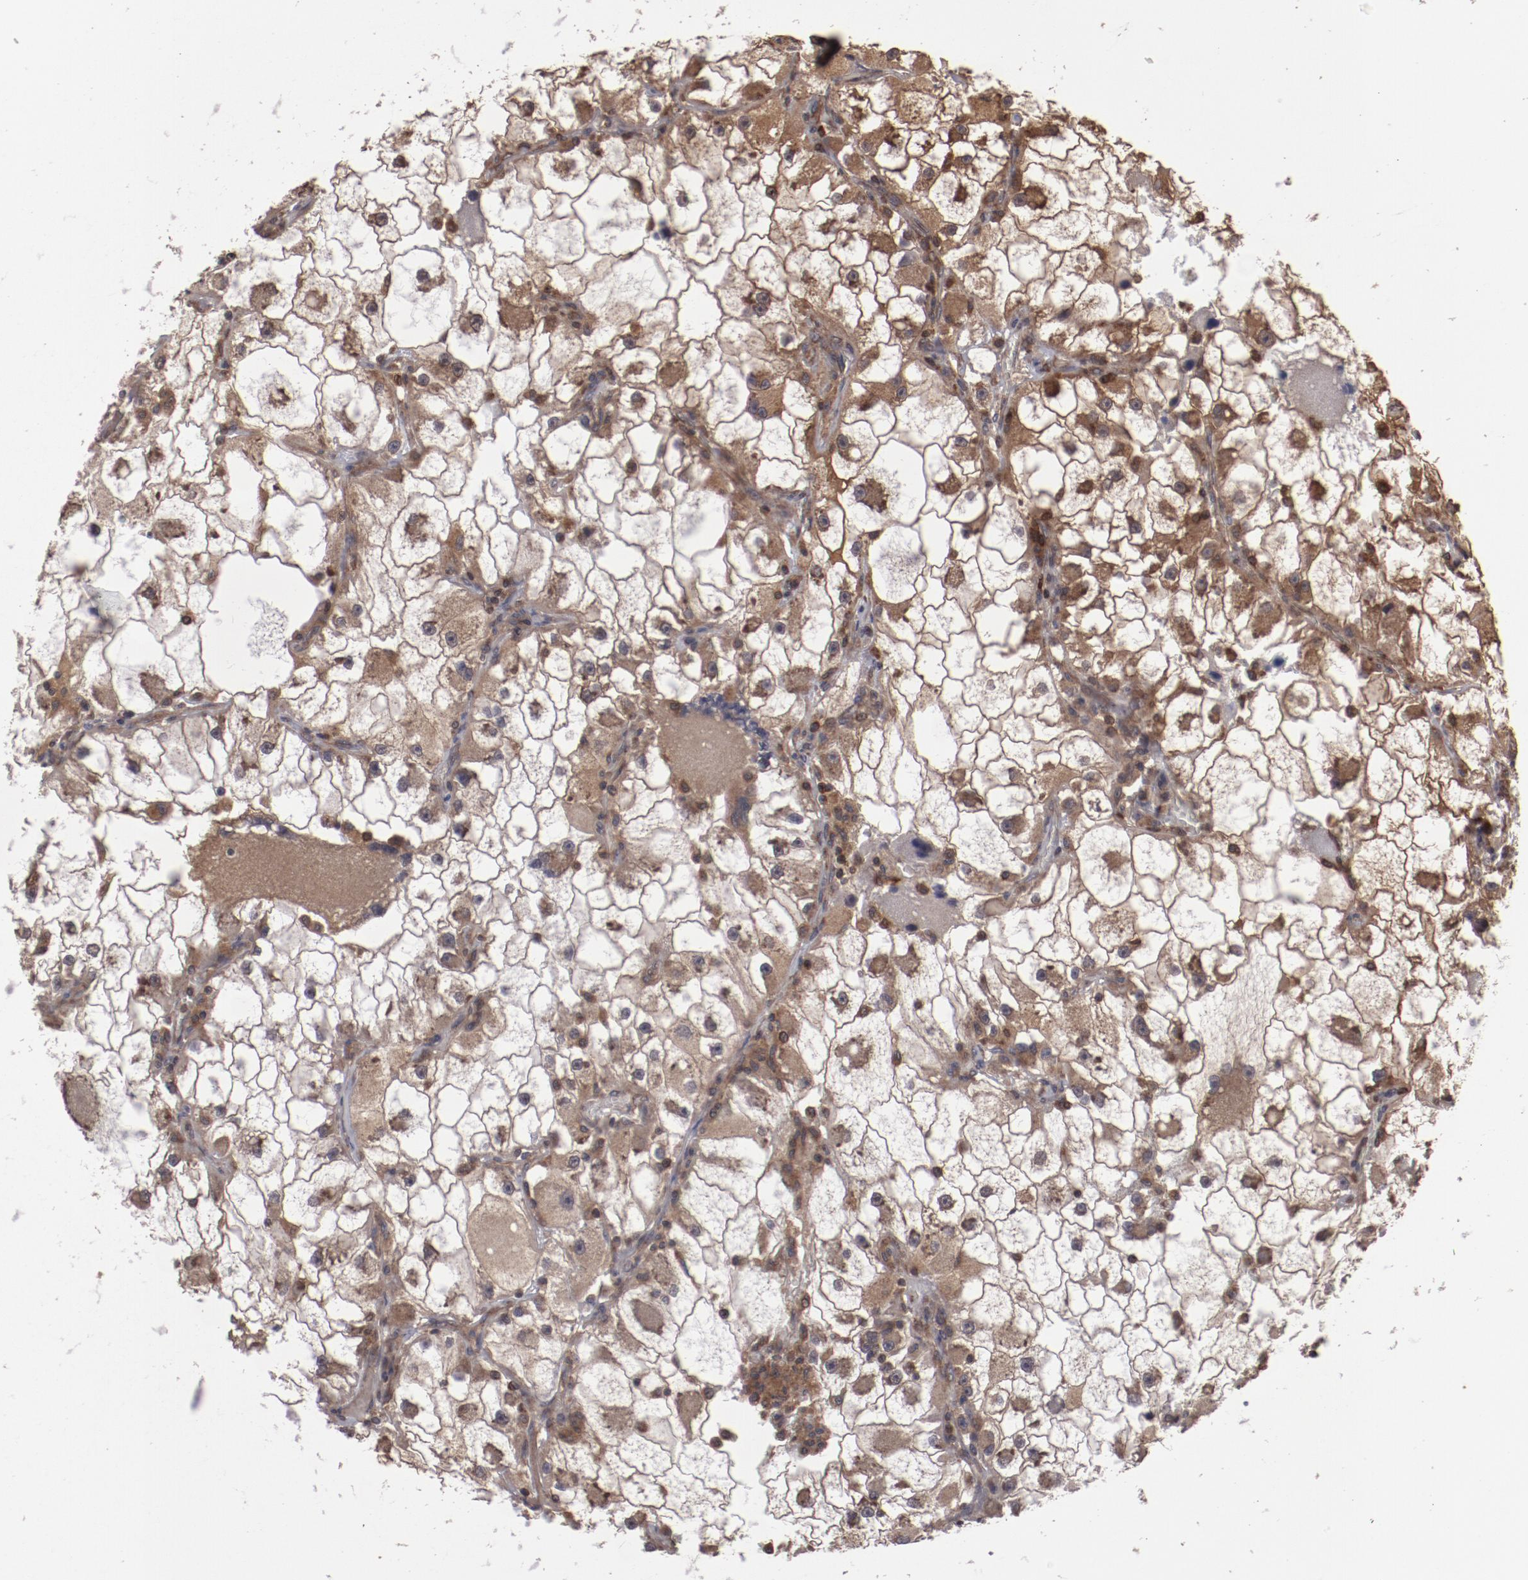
{"staining": {"intensity": "weak", "quantity": "25%-75%", "location": "cytoplasmic/membranous"}, "tissue": "renal cancer", "cell_type": "Tumor cells", "image_type": "cancer", "snomed": [{"axis": "morphology", "description": "Adenocarcinoma, NOS"}, {"axis": "topography", "description": "Kidney"}], "caption": "IHC photomicrograph of neoplastic tissue: renal cancer (adenocarcinoma) stained using immunohistochemistry (IHC) shows low levels of weak protein expression localized specifically in the cytoplasmic/membranous of tumor cells, appearing as a cytoplasmic/membranous brown color.", "gene": "RPS6KA6", "patient": {"sex": "female", "age": 73}}